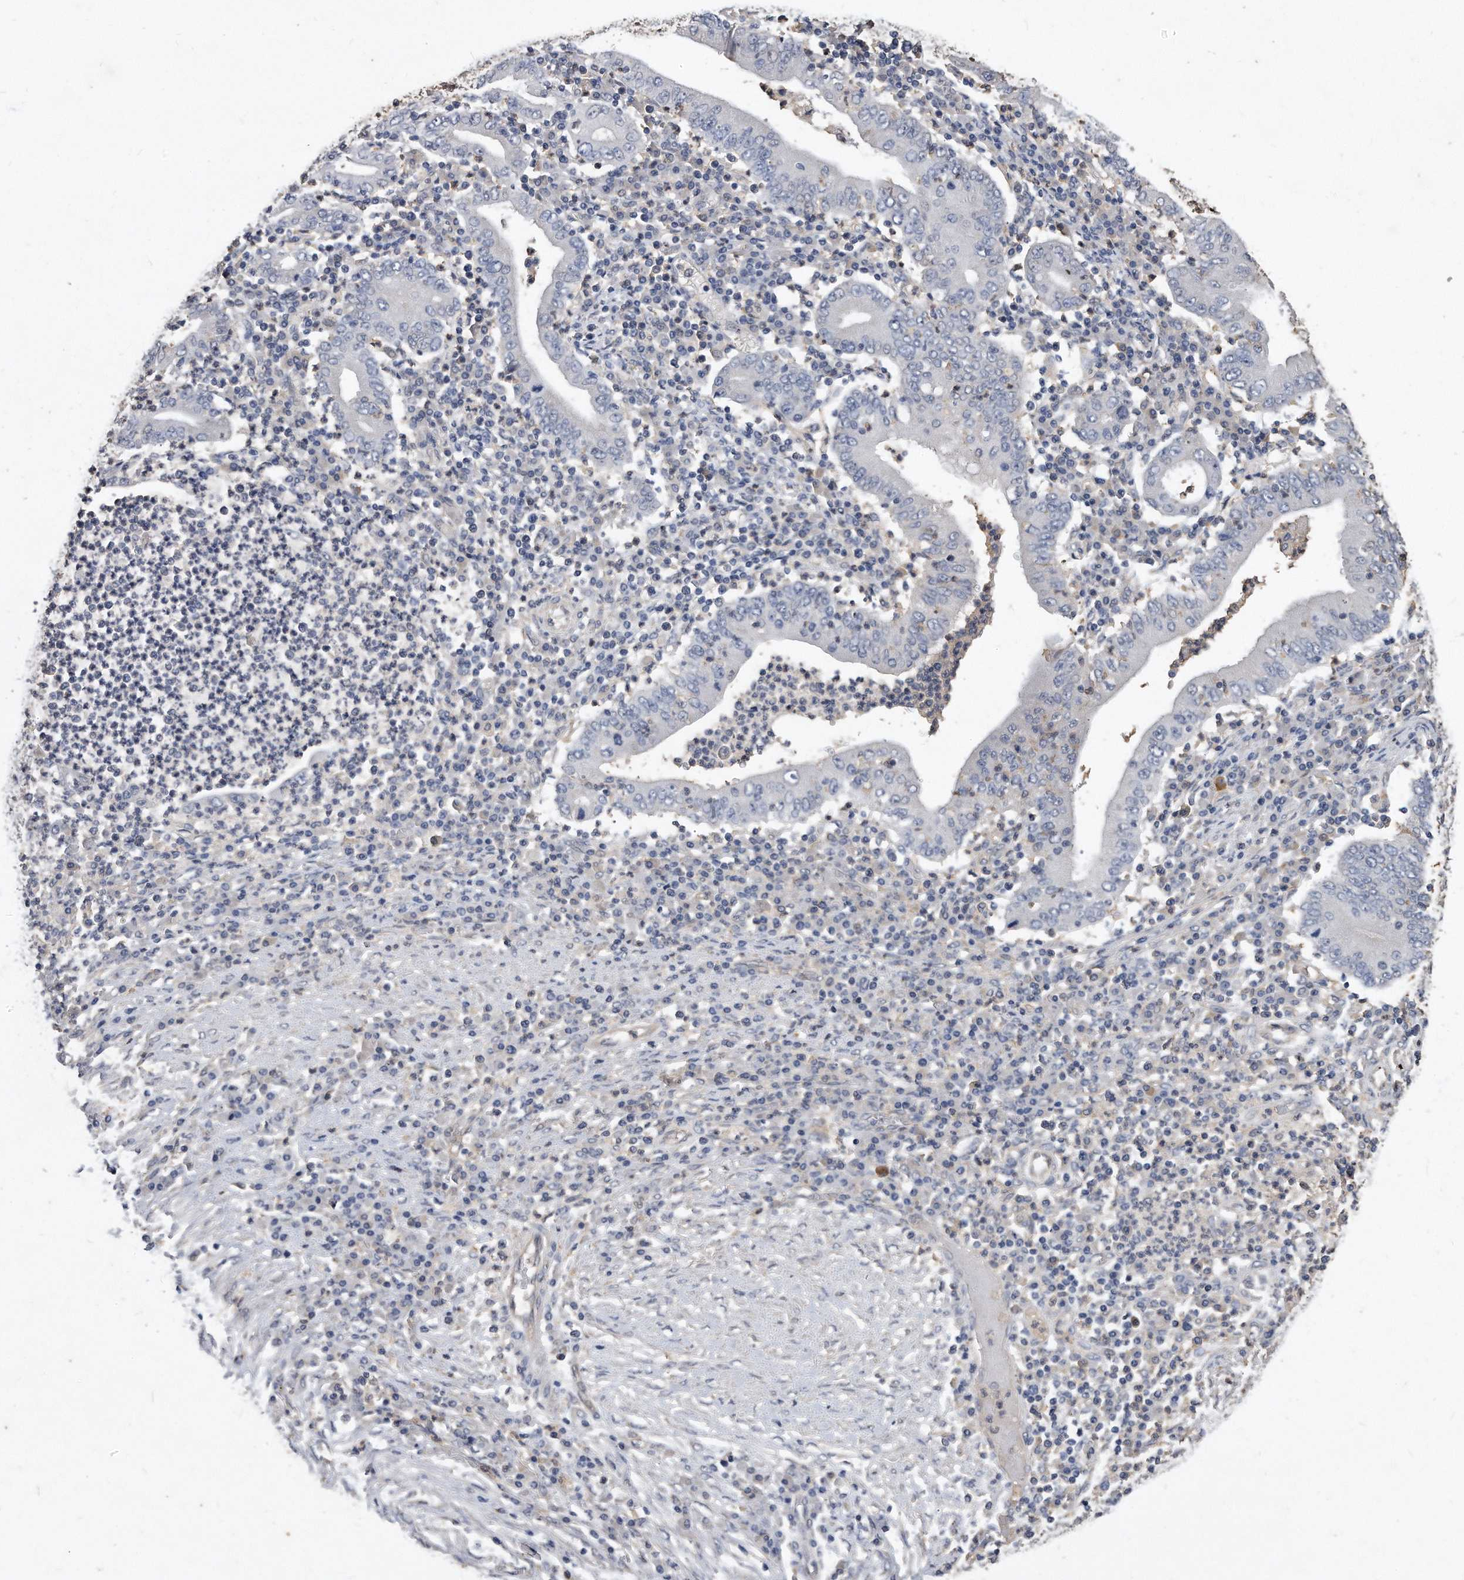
{"staining": {"intensity": "negative", "quantity": "none", "location": "none"}, "tissue": "stomach cancer", "cell_type": "Tumor cells", "image_type": "cancer", "snomed": [{"axis": "morphology", "description": "Normal tissue, NOS"}, {"axis": "morphology", "description": "Adenocarcinoma, NOS"}, {"axis": "topography", "description": "Esophagus"}, {"axis": "topography", "description": "Stomach, upper"}, {"axis": "topography", "description": "Peripheral nerve tissue"}], "caption": "The micrograph shows no staining of tumor cells in stomach adenocarcinoma.", "gene": "HOMER3", "patient": {"sex": "male", "age": 62}}